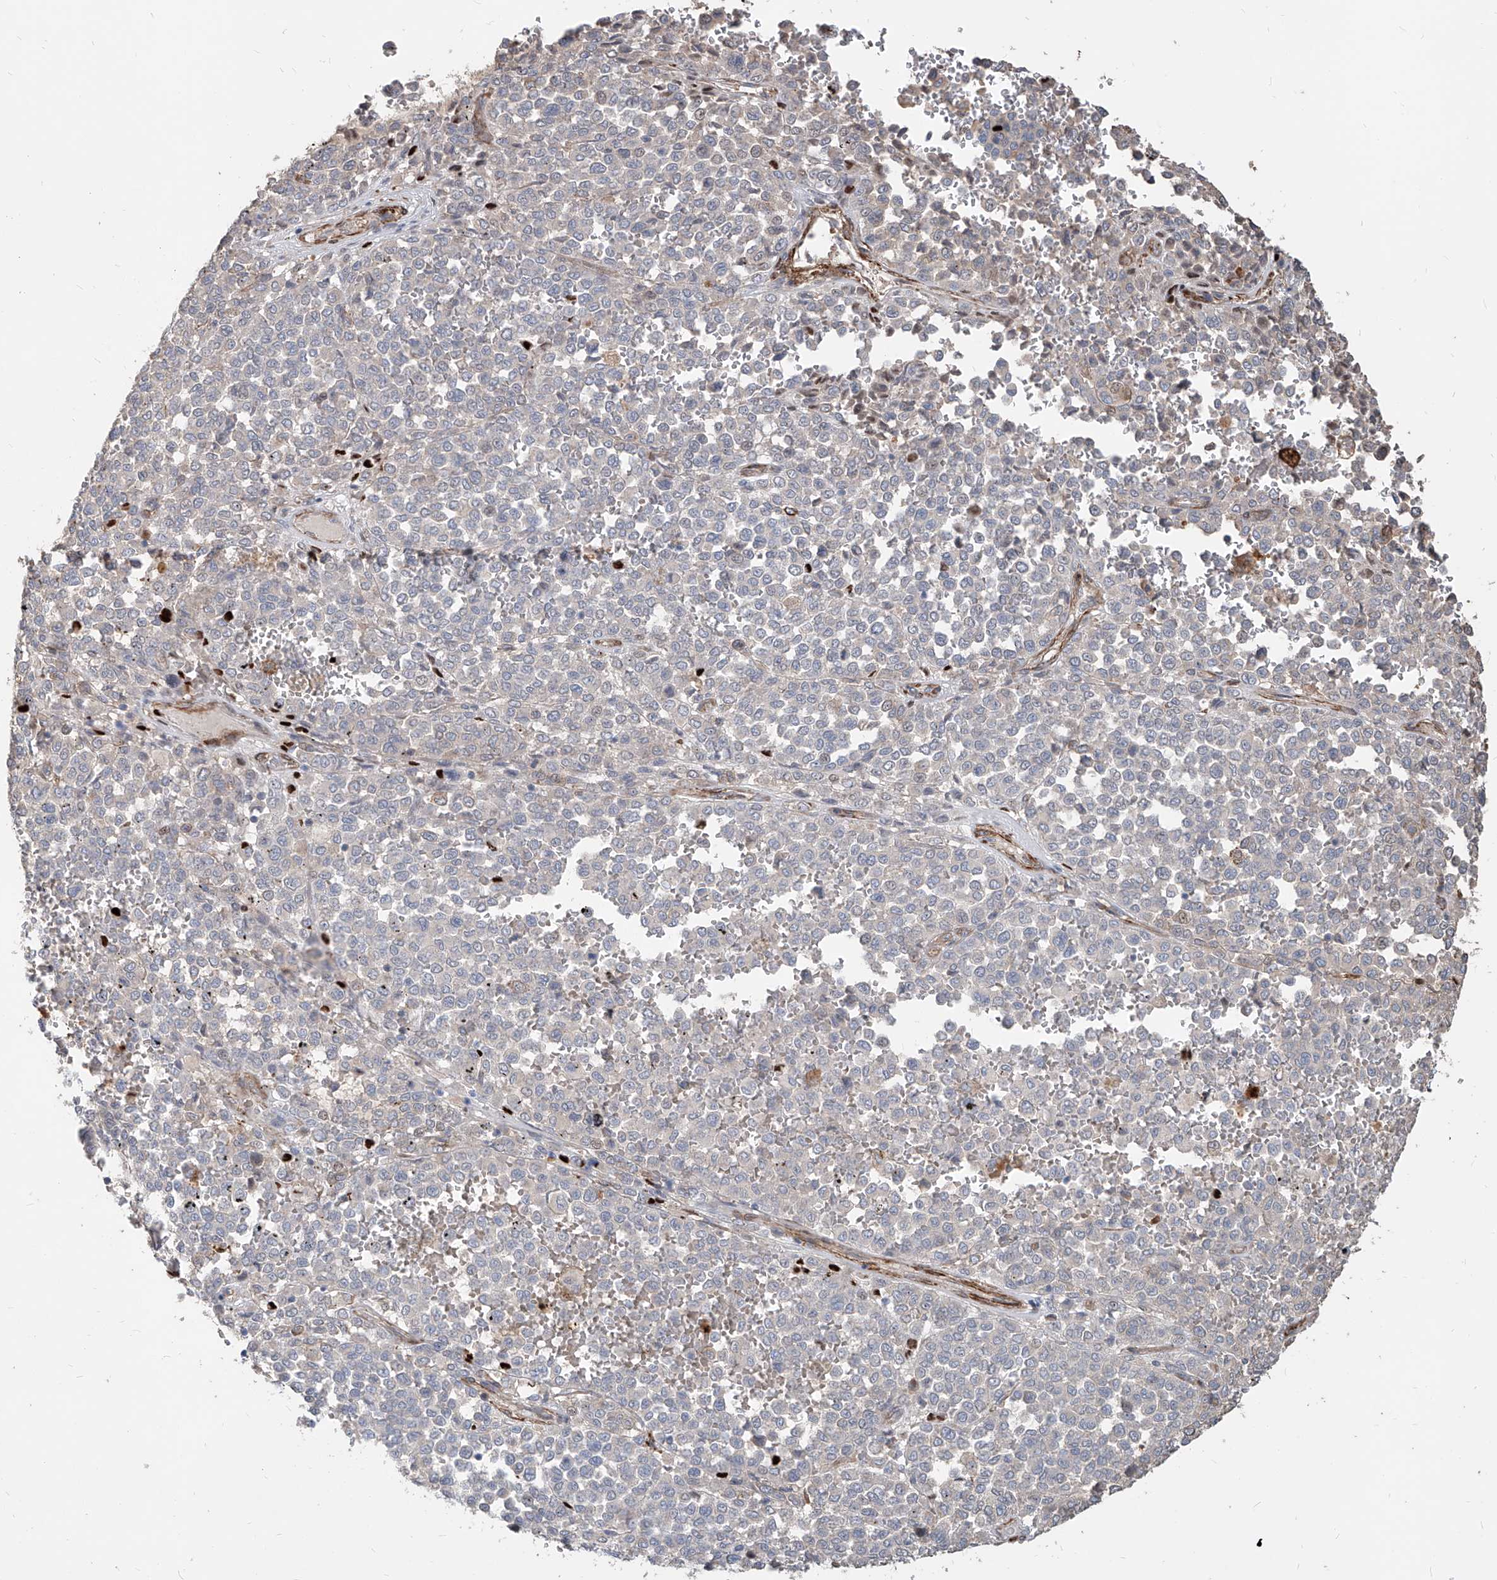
{"staining": {"intensity": "negative", "quantity": "none", "location": "none"}, "tissue": "melanoma", "cell_type": "Tumor cells", "image_type": "cancer", "snomed": [{"axis": "morphology", "description": "Malignant melanoma, Metastatic site"}, {"axis": "topography", "description": "Pancreas"}], "caption": "Tumor cells are negative for protein expression in human malignant melanoma (metastatic site).", "gene": "FAM83B", "patient": {"sex": "female", "age": 30}}